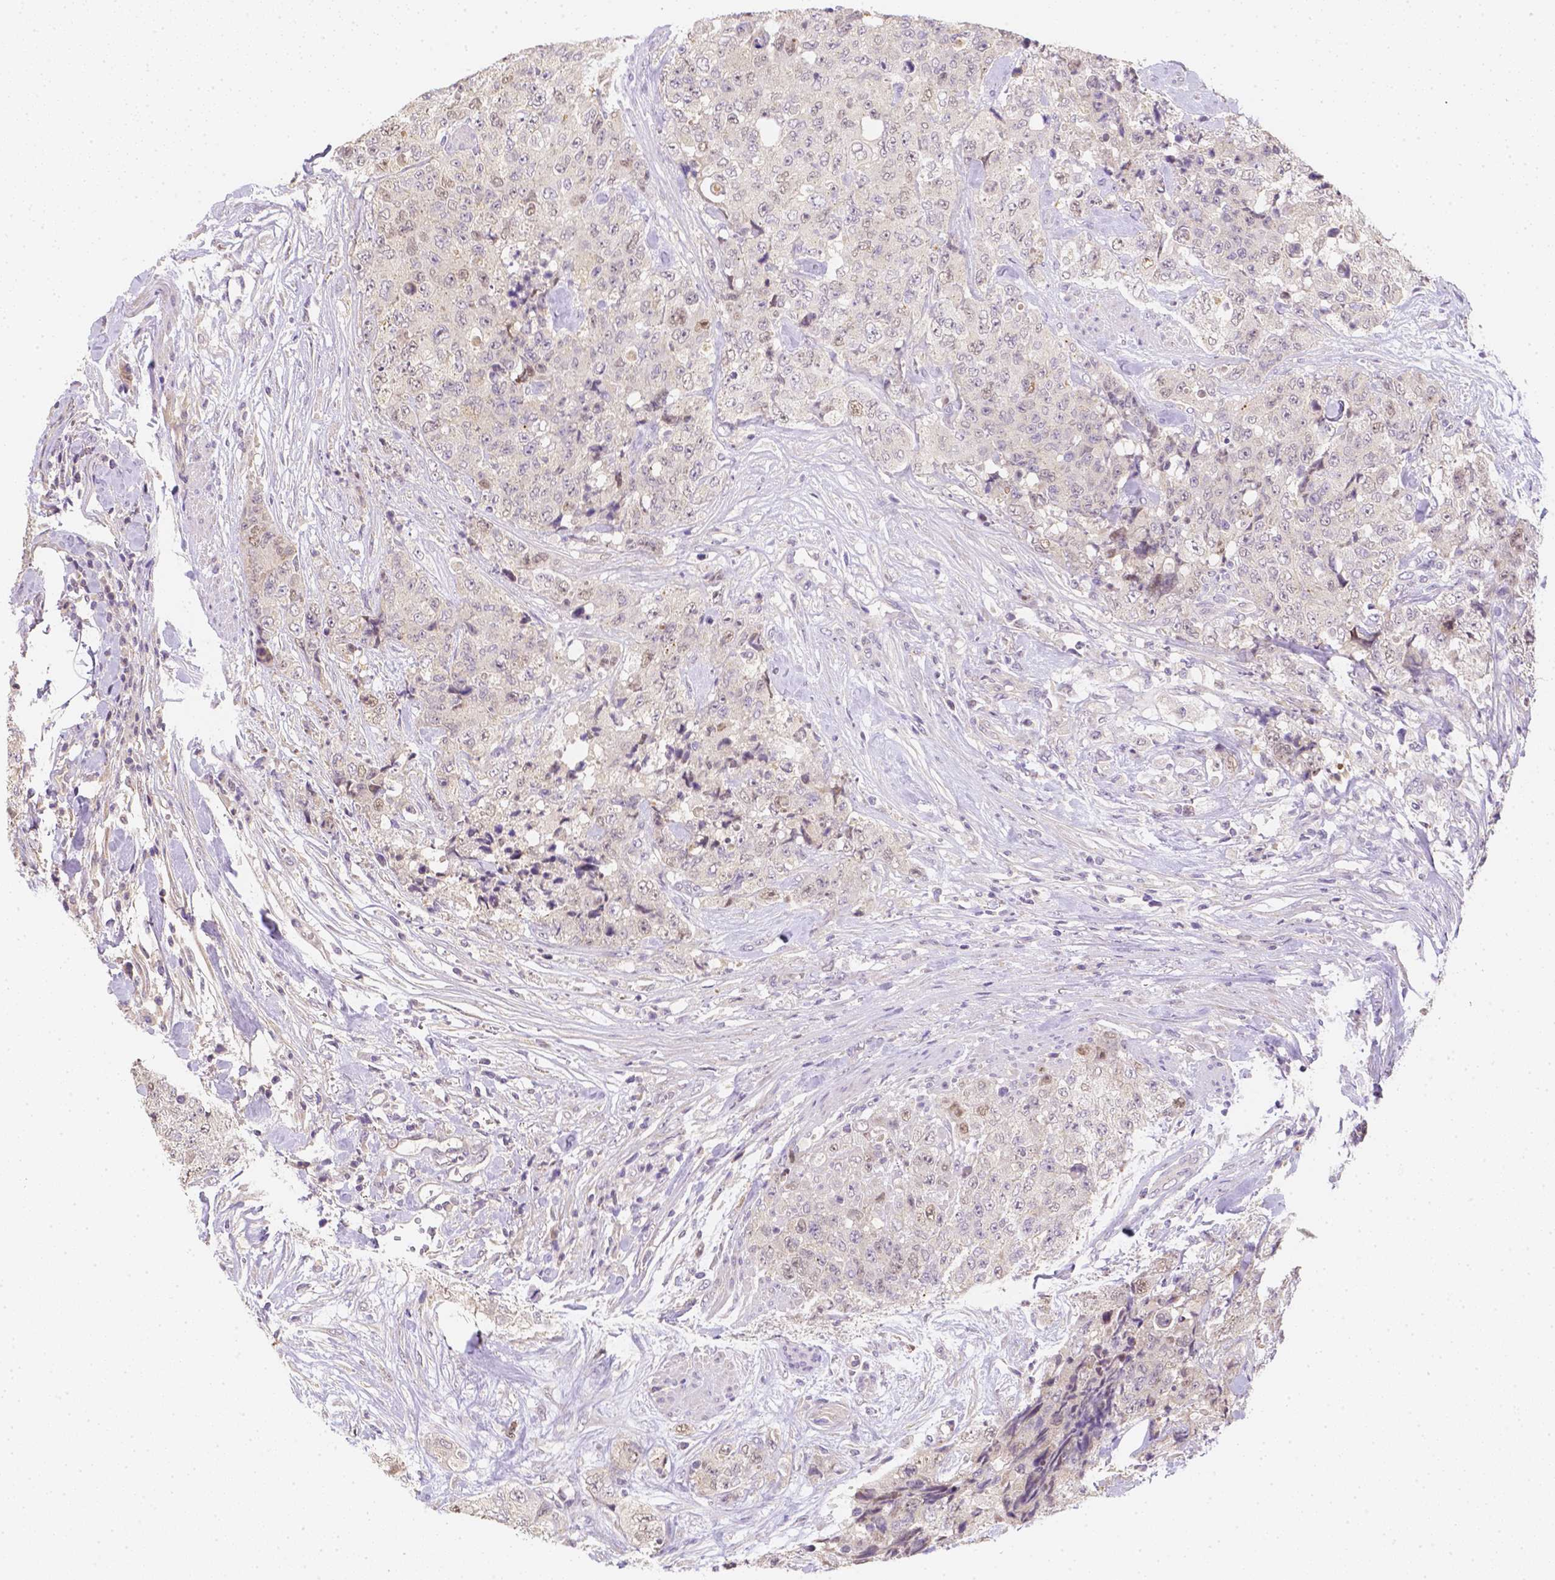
{"staining": {"intensity": "negative", "quantity": "none", "location": "none"}, "tissue": "urothelial cancer", "cell_type": "Tumor cells", "image_type": "cancer", "snomed": [{"axis": "morphology", "description": "Urothelial carcinoma, High grade"}, {"axis": "topography", "description": "Urinary bladder"}], "caption": "Tumor cells are negative for brown protein staining in urothelial carcinoma (high-grade).", "gene": "C10orf67", "patient": {"sex": "female", "age": 78}}